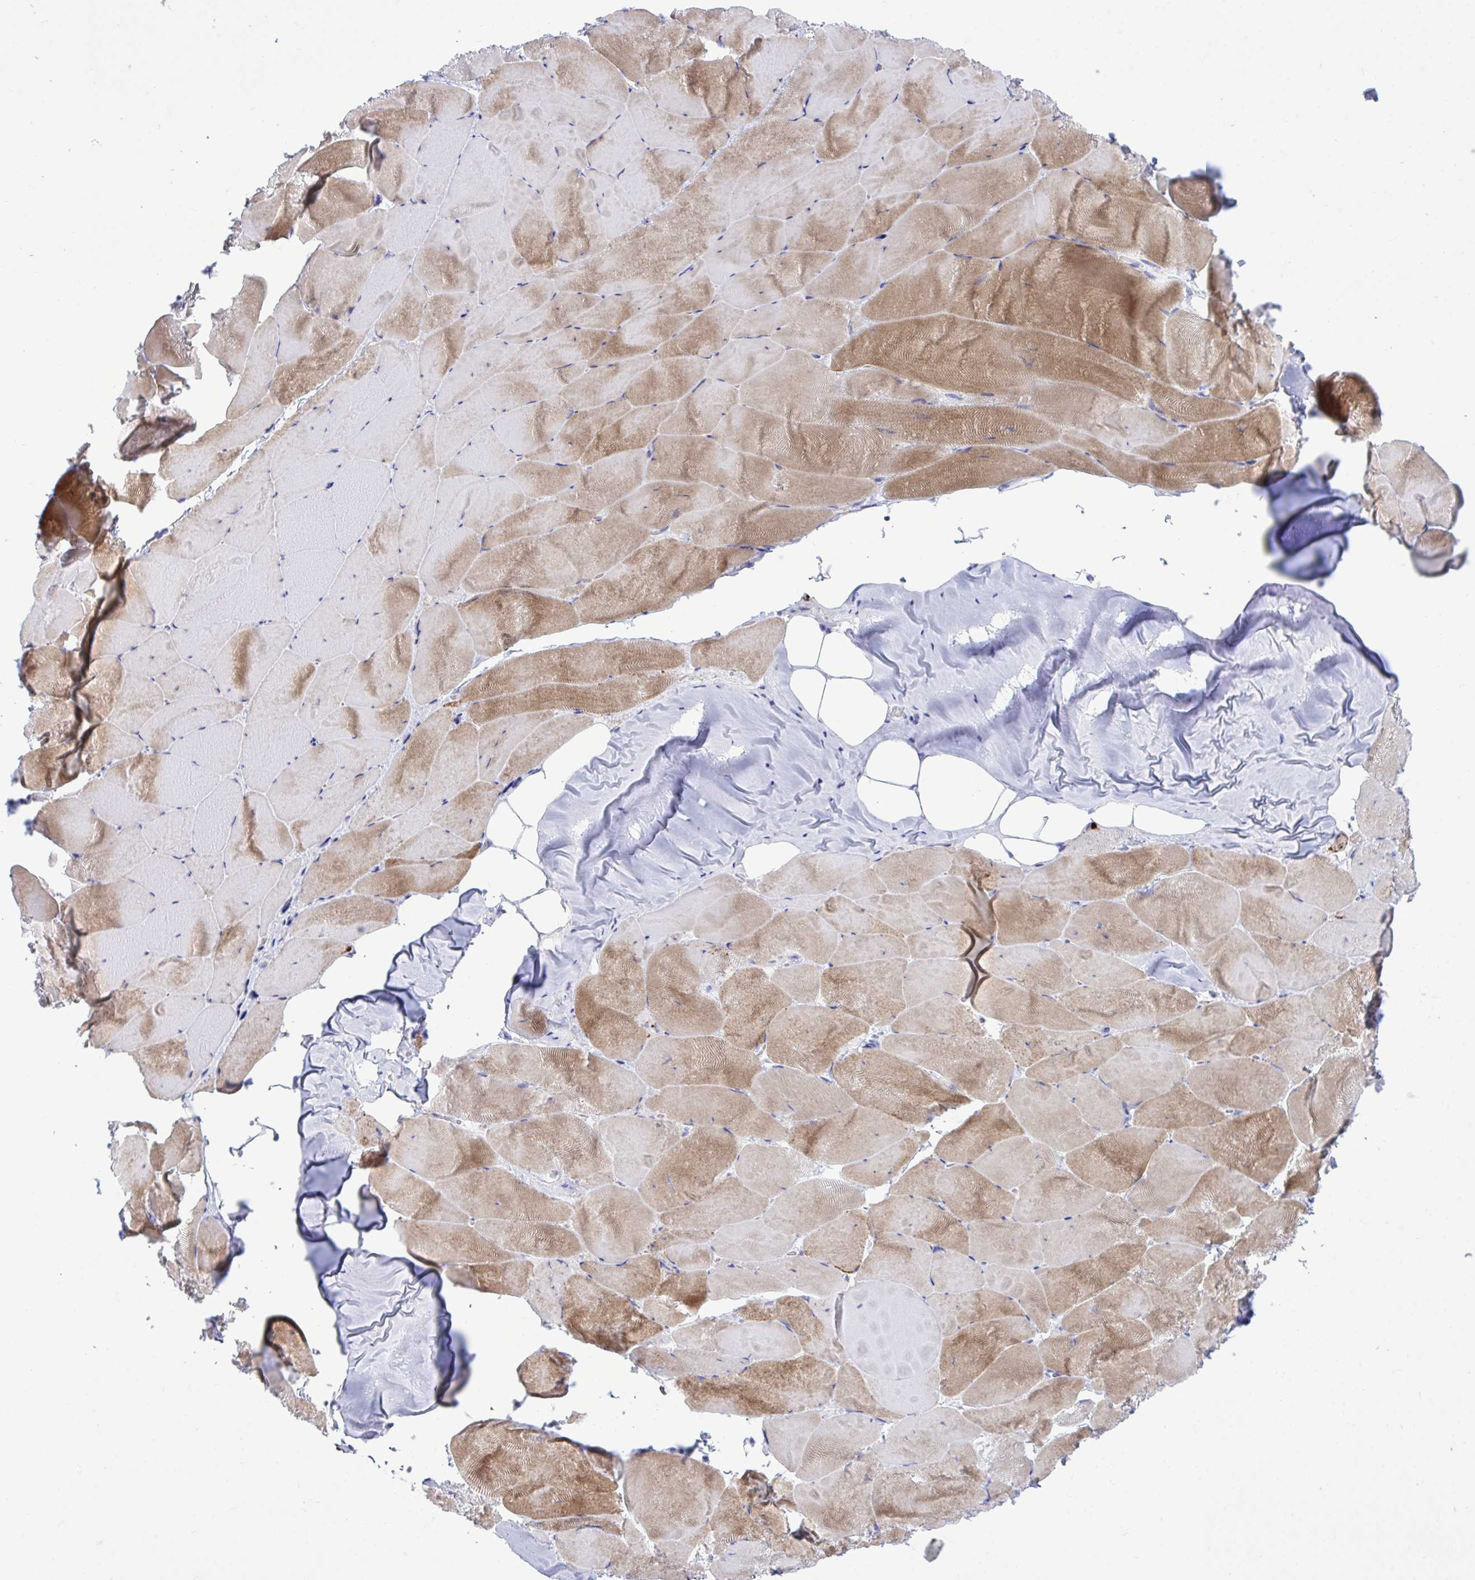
{"staining": {"intensity": "moderate", "quantity": "25%-75%", "location": "cytoplasmic/membranous"}, "tissue": "skeletal muscle", "cell_type": "Myocytes", "image_type": "normal", "snomed": [{"axis": "morphology", "description": "Normal tissue, NOS"}, {"axis": "topography", "description": "Skeletal muscle"}], "caption": "An image showing moderate cytoplasmic/membranous positivity in approximately 25%-75% of myocytes in benign skeletal muscle, as visualized by brown immunohistochemical staining.", "gene": "BEX5", "patient": {"sex": "female", "age": 64}}